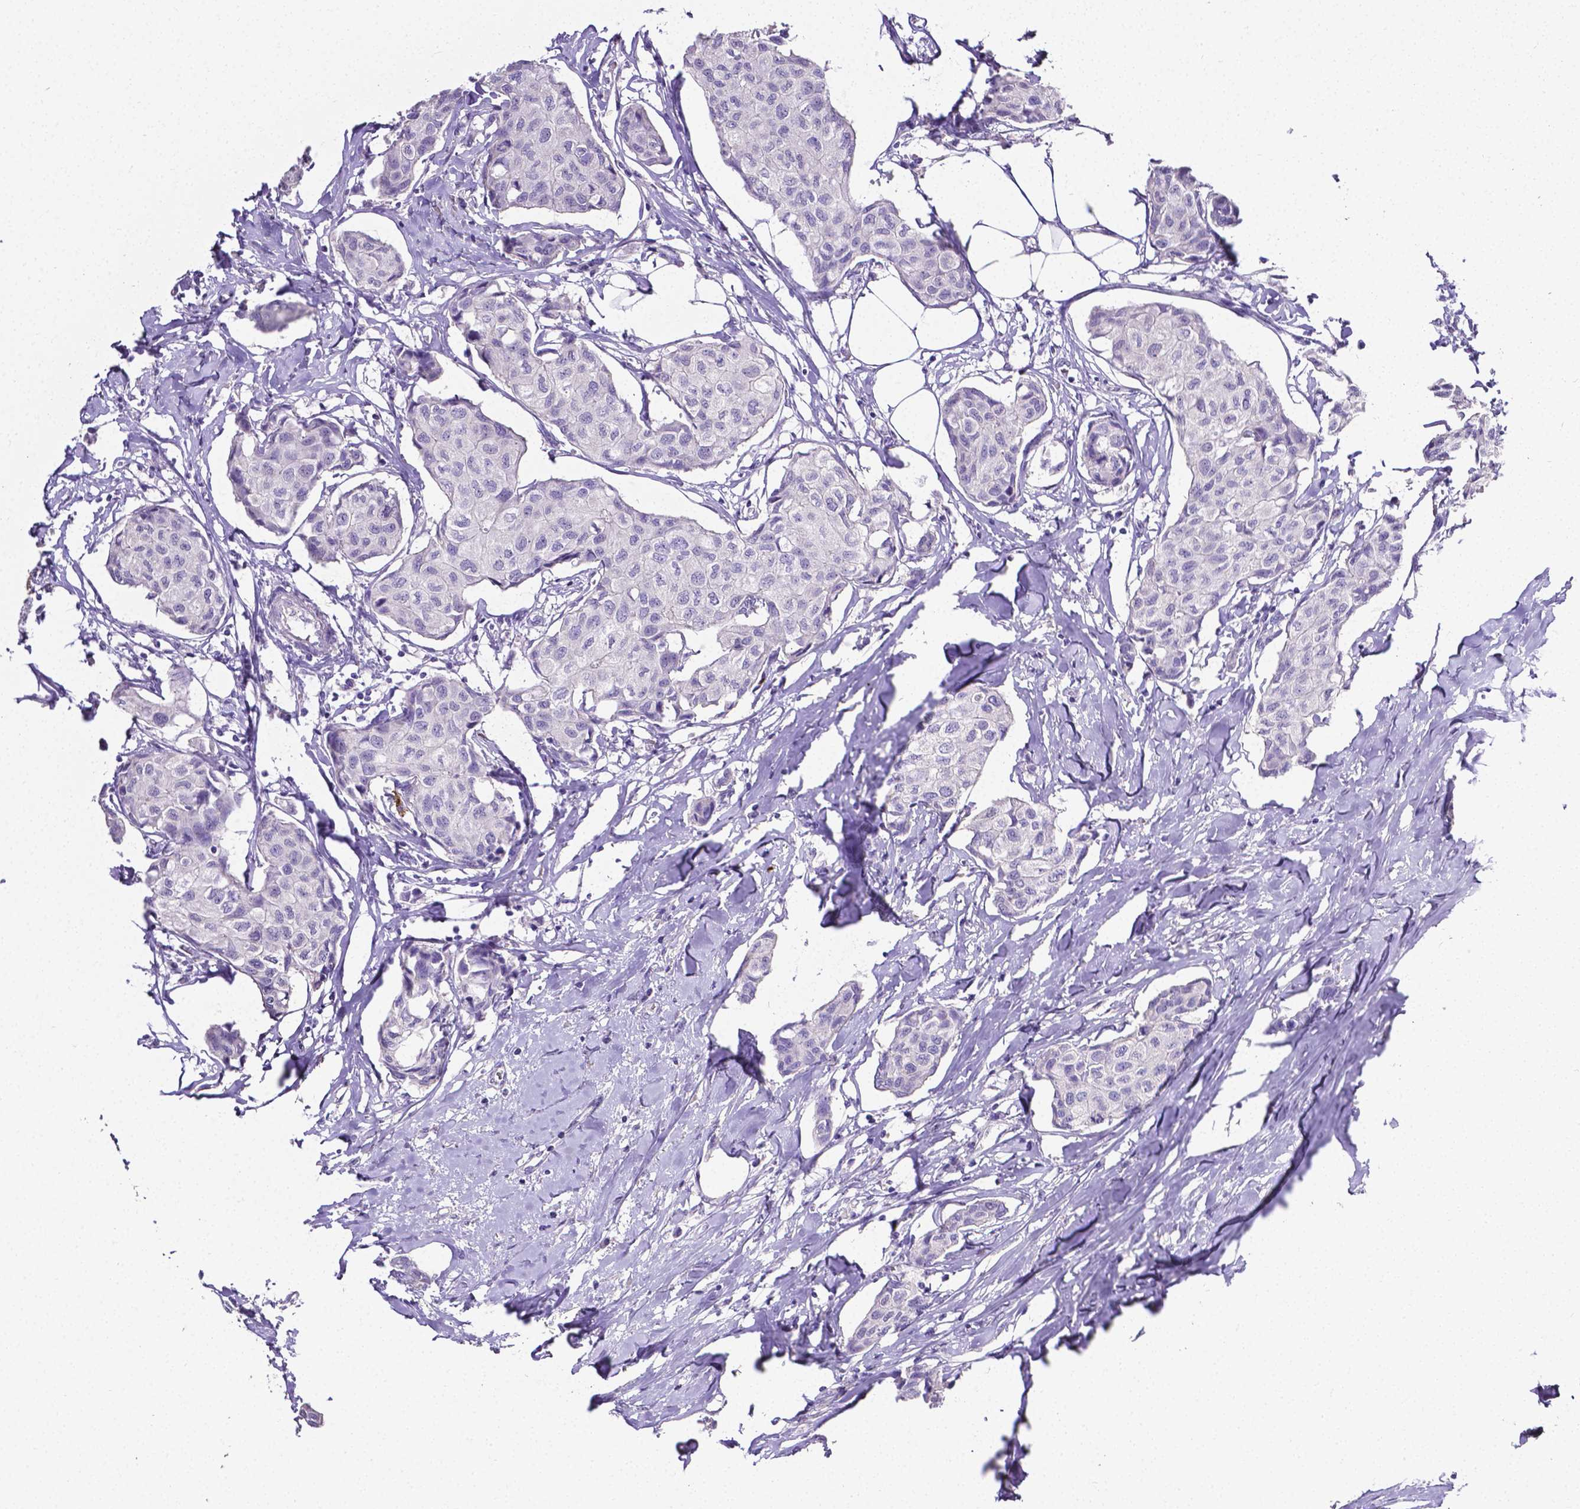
{"staining": {"intensity": "negative", "quantity": "none", "location": "none"}, "tissue": "breast cancer", "cell_type": "Tumor cells", "image_type": "cancer", "snomed": [{"axis": "morphology", "description": "Duct carcinoma"}, {"axis": "topography", "description": "Breast"}], "caption": "Immunohistochemistry (IHC) of breast cancer displays no expression in tumor cells.", "gene": "MMP9", "patient": {"sex": "female", "age": 80}}